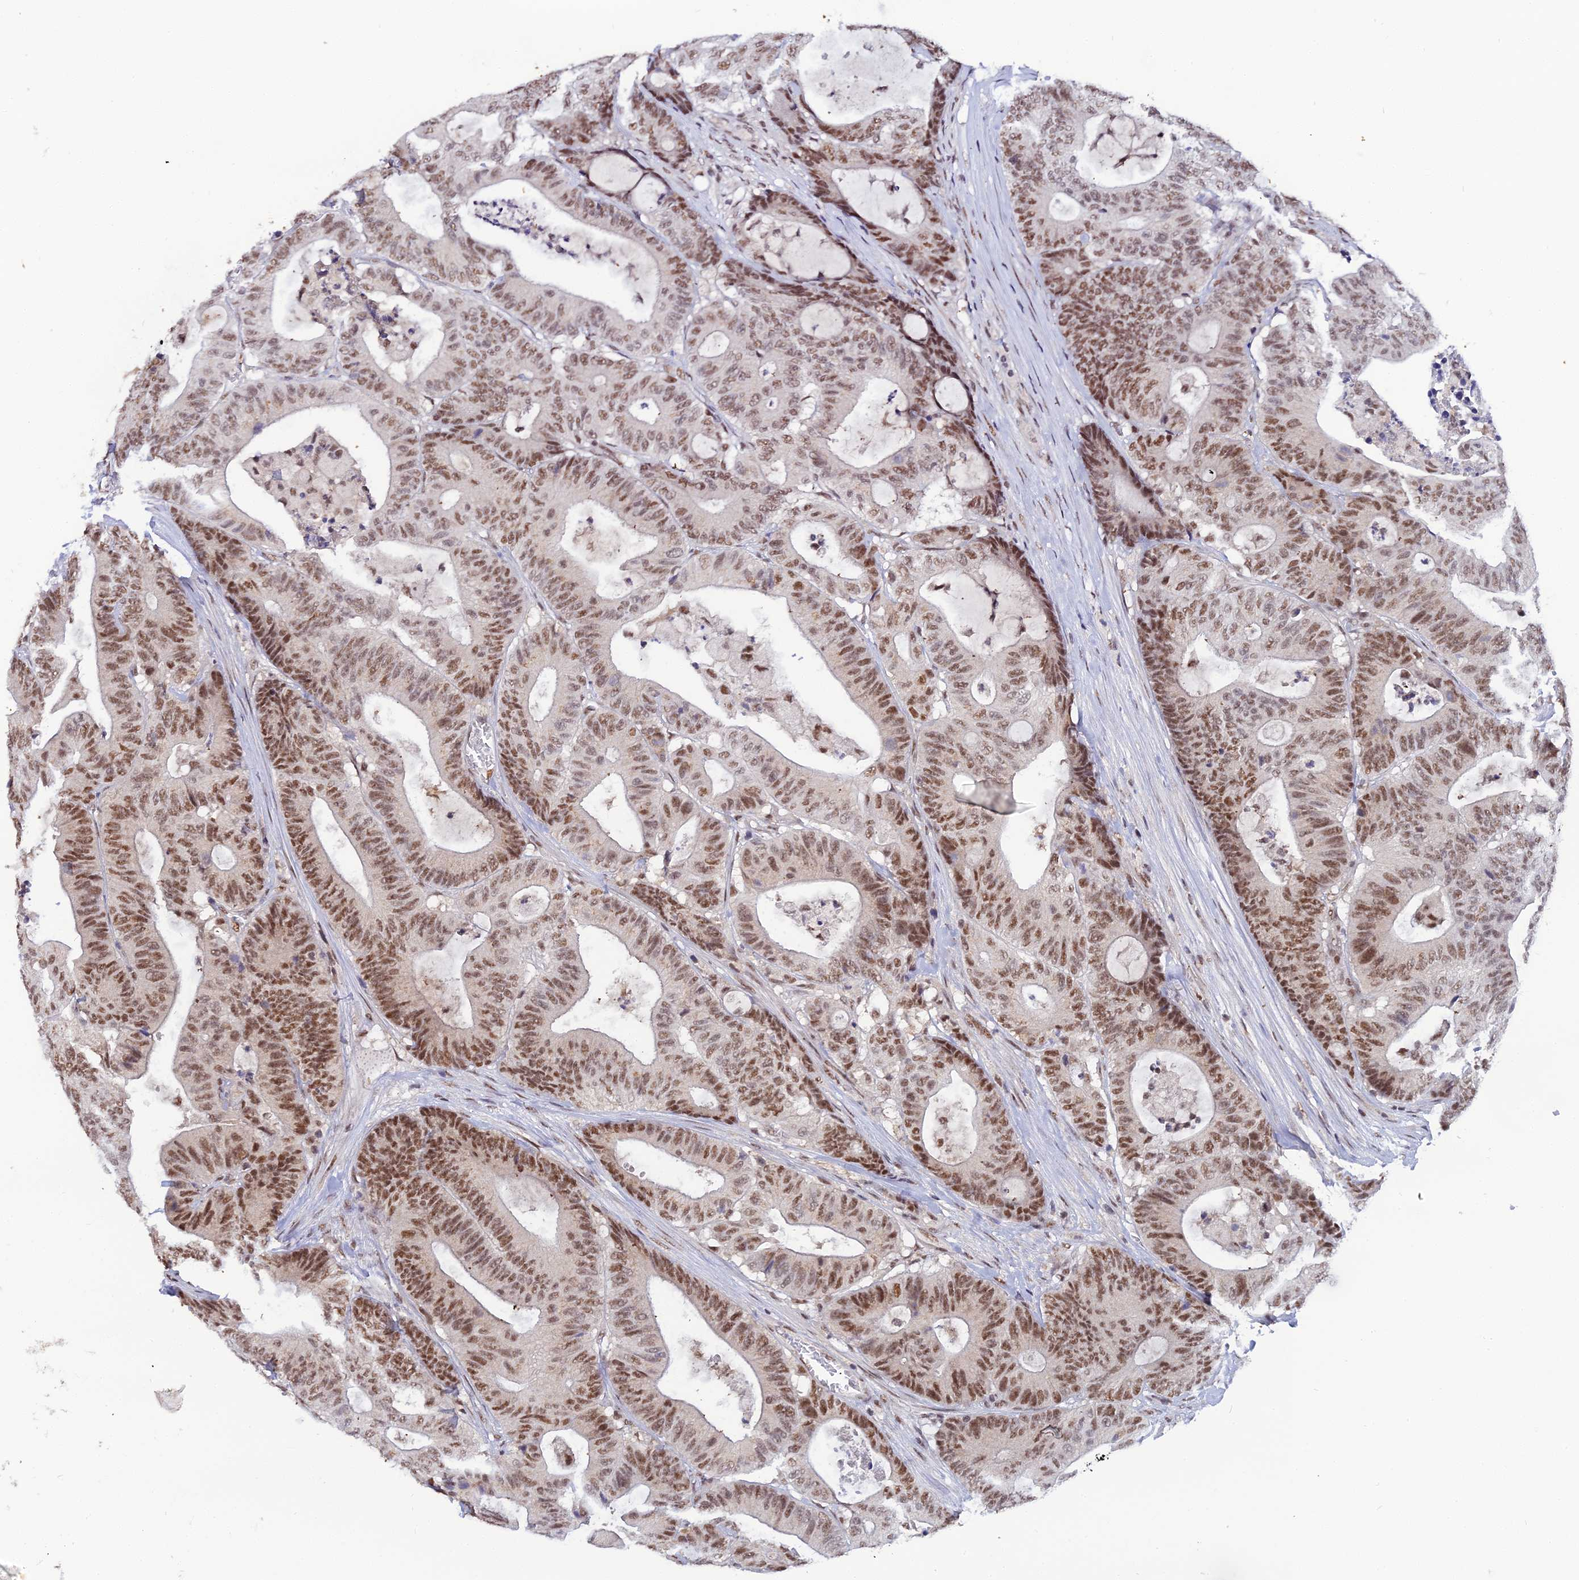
{"staining": {"intensity": "moderate", "quantity": ">75%", "location": "nuclear"}, "tissue": "colorectal cancer", "cell_type": "Tumor cells", "image_type": "cancer", "snomed": [{"axis": "morphology", "description": "Adenocarcinoma, NOS"}, {"axis": "topography", "description": "Colon"}], "caption": "A photomicrograph of colorectal cancer stained for a protein demonstrates moderate nuclear brown staining in tumor cells.", "gene": "EXOSC3", "patient": {"sex": "female", "age": 84}}